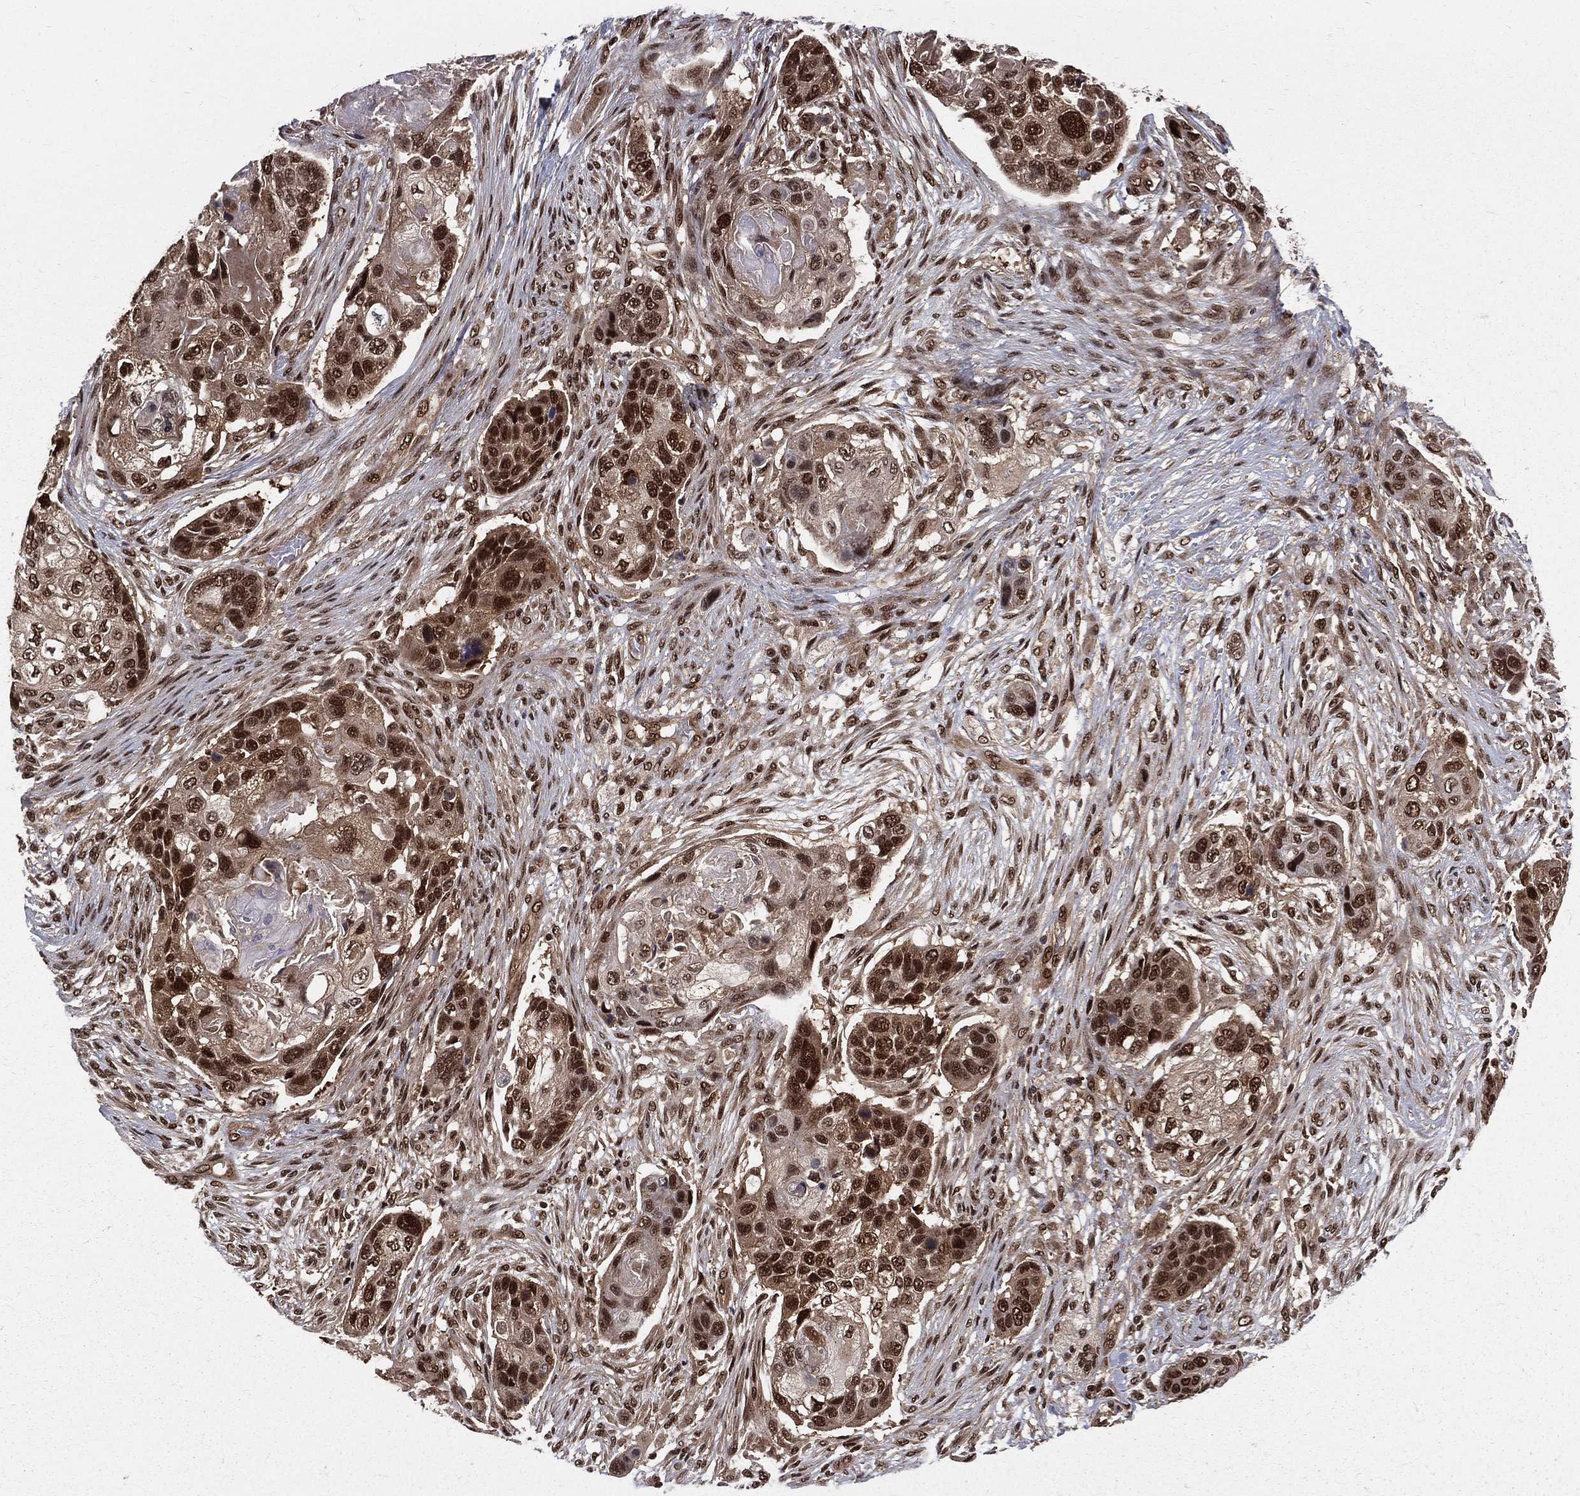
{"staining": {"intensity": "strong", "quantity": ">75%", "location": "nuclear"}, "tissue": "lung cancer", "cell_type": "Tumor cells", "image_type": "cancer", "snomed": [{"axis": "morphology", "description": "Squamous cell carcinoma, NOS"}, {"axis": "topography", "description": "Lung"}], "caption": "Immunohistochemistry micrograph of lung squamous cell carcinoma stained for a protein (brown), which displays high levels of strong nuclear staining in about >75% of tumor cells.", "gene": "COPS4", "patient": {"sex": "male", "age": 69}}